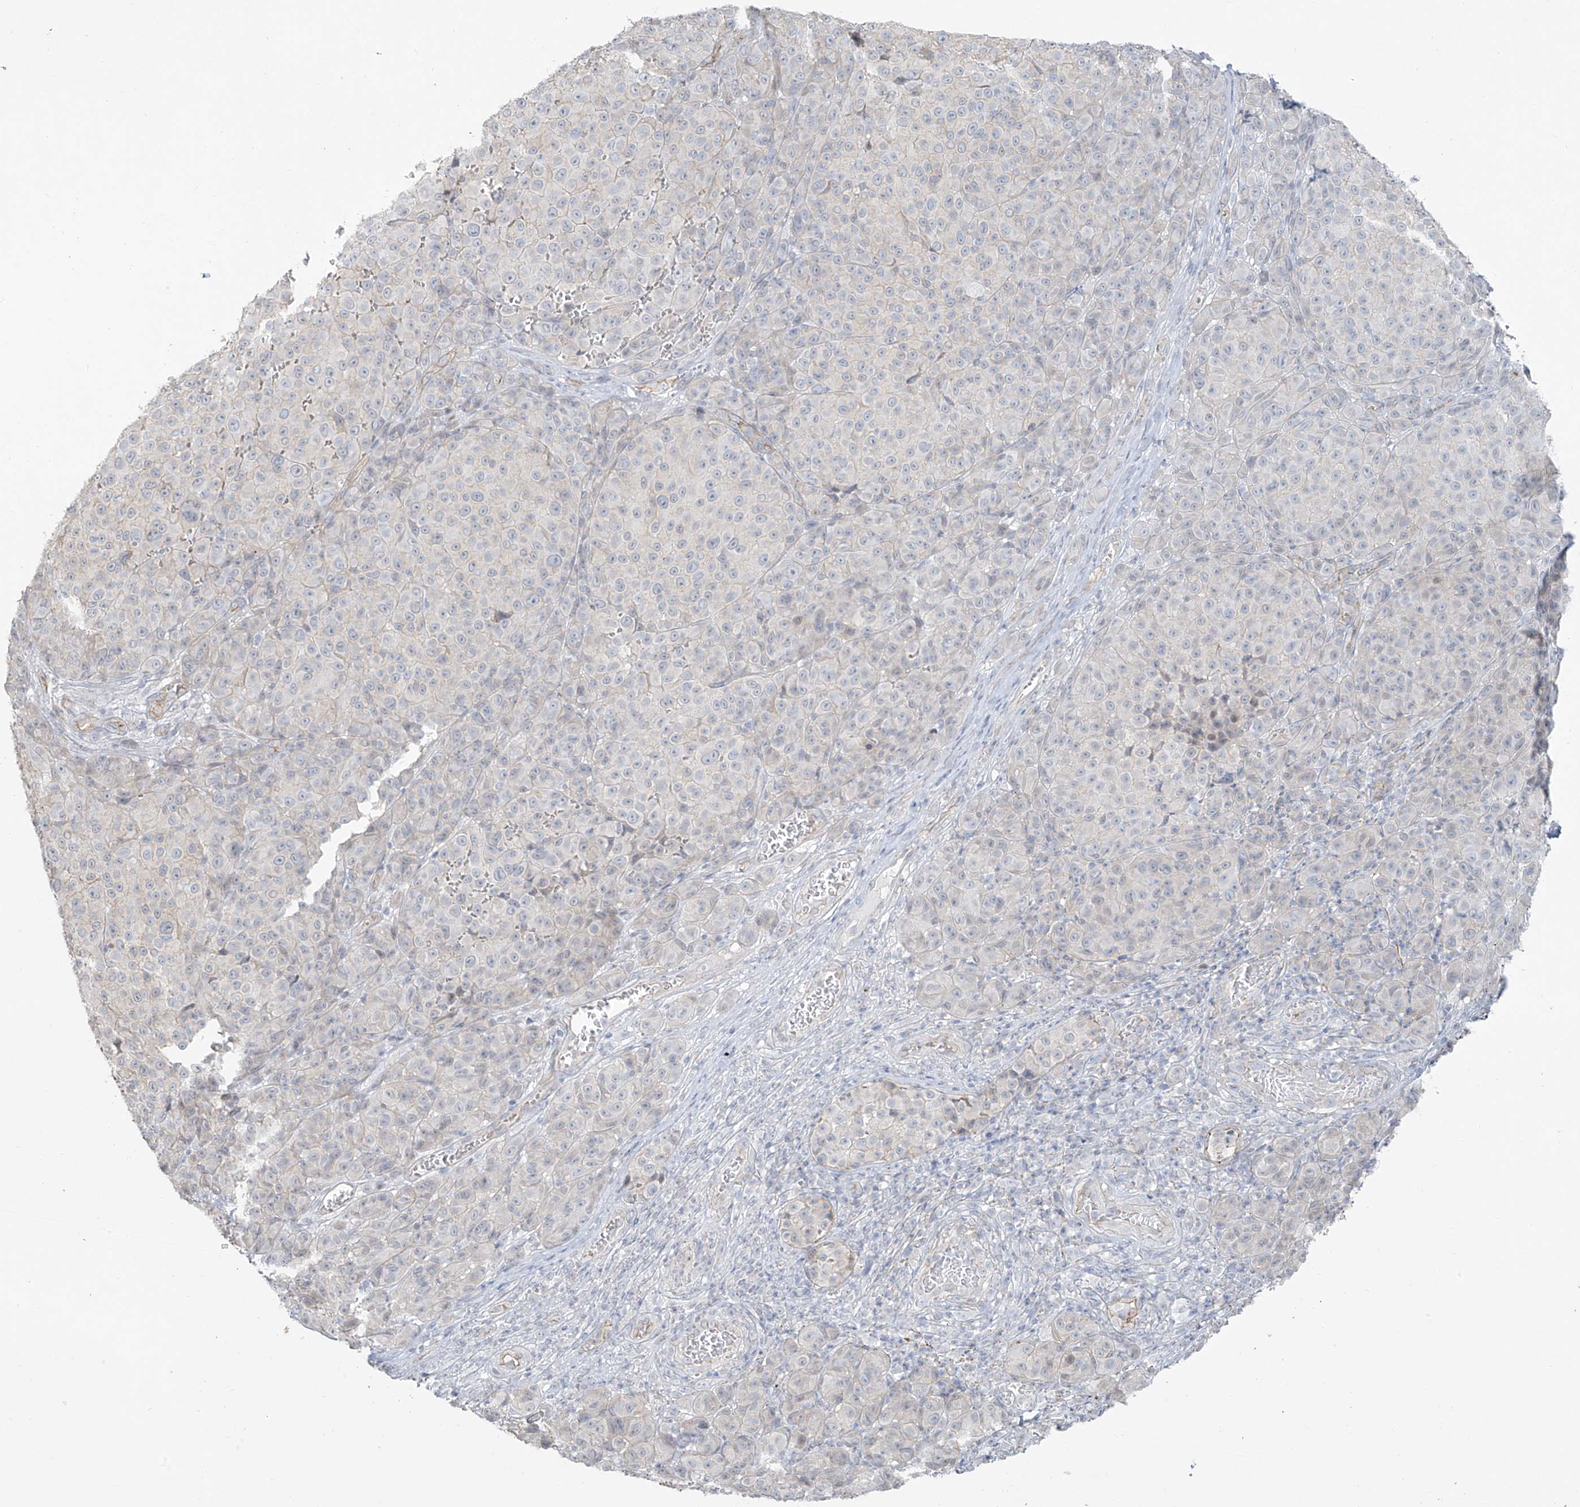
{"staining": {"intensity": "negative", "quantity": "none", "location": "none"}, "tissue": "melanoma", "cell_type": "Tumor cells", "image_type": "cancer", "snomed": [{"axis": "morphology", "description": "Malignant melanoma, NOS"}, {"axis": "topography", "description": "Skin"}], "caption": "This is a micrograph of IHC staining of melanoma, which shows no positivity in tumor cells.", "gene": "TUBE1", "patient": {"sex": "male", "age": 73}}